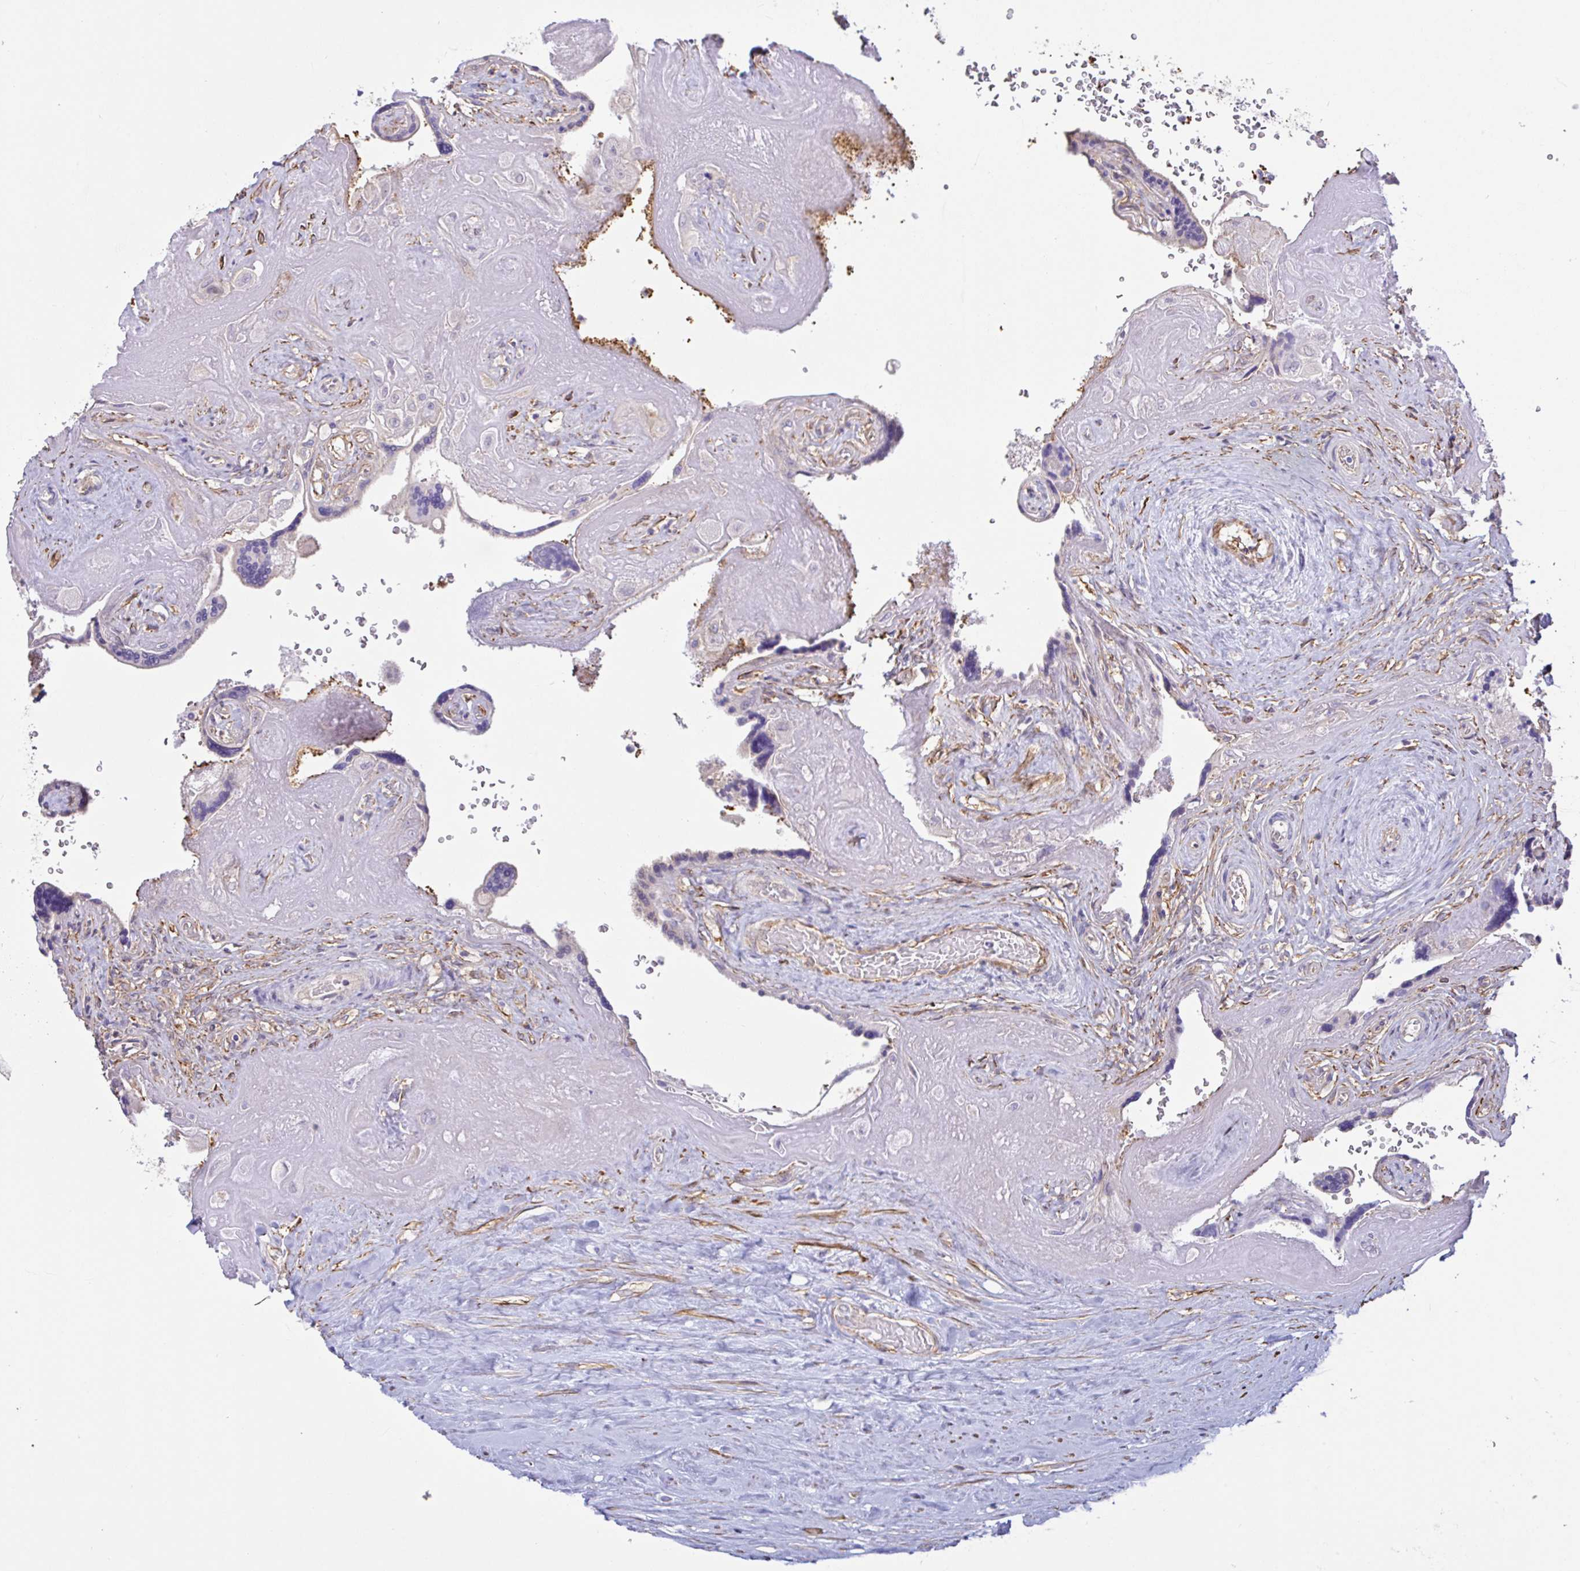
{"staining": {"intensity": "negative", "quantity": "none", "location": "none"}, "tissue": "placenta", "cell_type": "Decidual cells", "image_type": "normal", "snomed": [{"axis": "morphology", "description": "Normal tissue, NOS"}, {"axis": "topography", "description": "Placenta"}], "caption": "Histopathology image shows no significant protein expression in decidual cells of unremarkable placenta. (Stains: DAB immunohistochemistry (IHC) with hematoxylin counter stain, Microscopy: brightfield microscopy at high magnification).", "gene": "PLCD4", "patient": {"sex": "female", "age": 32}}